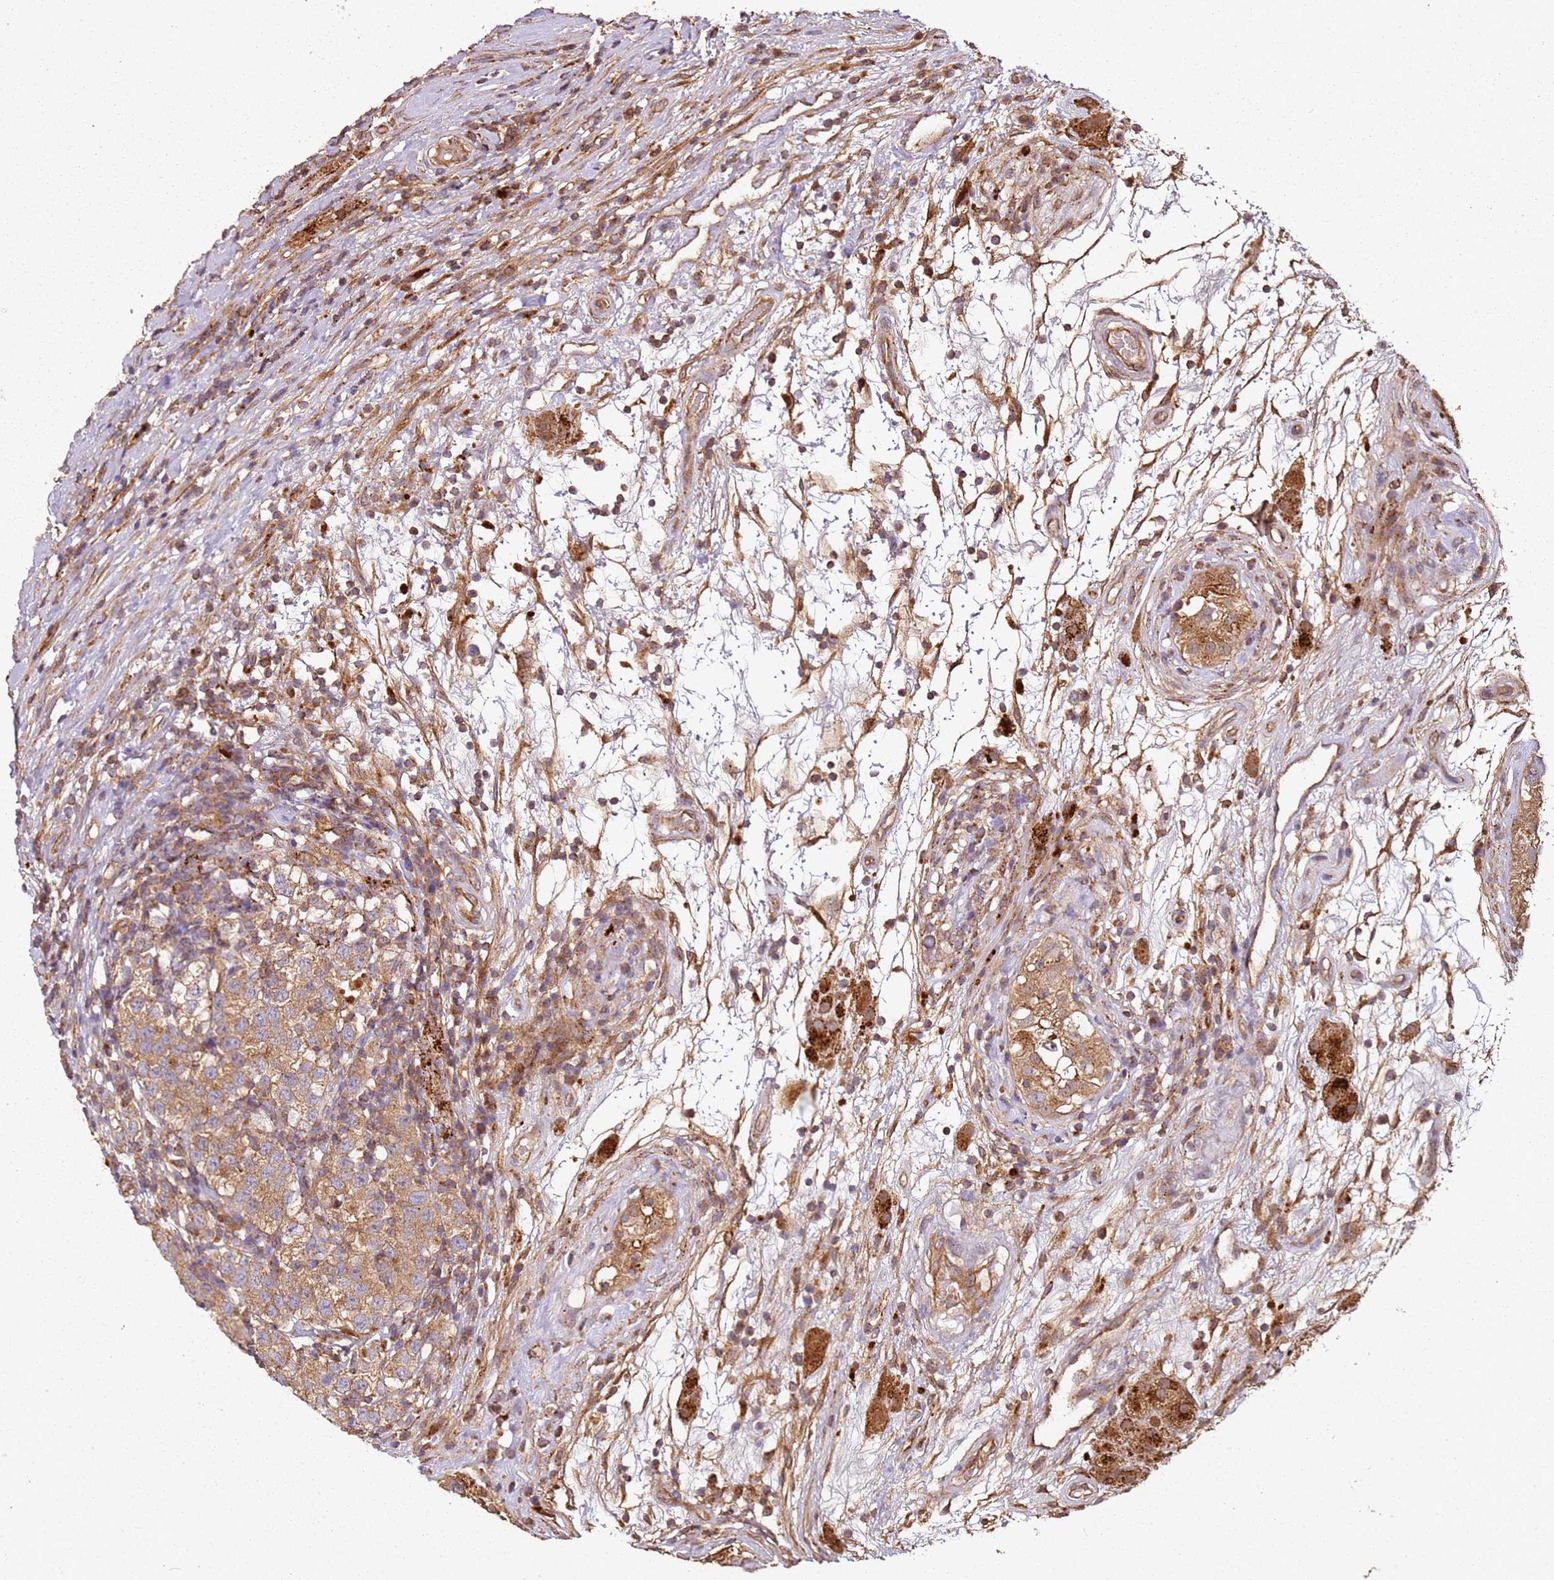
{"staining": {"intensity": "moderate", "quantity": ">75%", "location": "cytoplasmic/membranous"}, "tissue": "testis cancer", "cell_type": "Tumor cells", "image_type": "cancer", "snomed": [{"axis": "morphology", "description": "Seminoma, NOS"}, {"axis": "topography", "description": "Testis"}], "caption": "This is an image of immunohistochemistry staining of testis seminoma, which shows moderate expression in the cytoplasmic/membranous of tumor cells.", "gene": "SCGB2B2", "patient": {"sex": "male", "age": 34}}